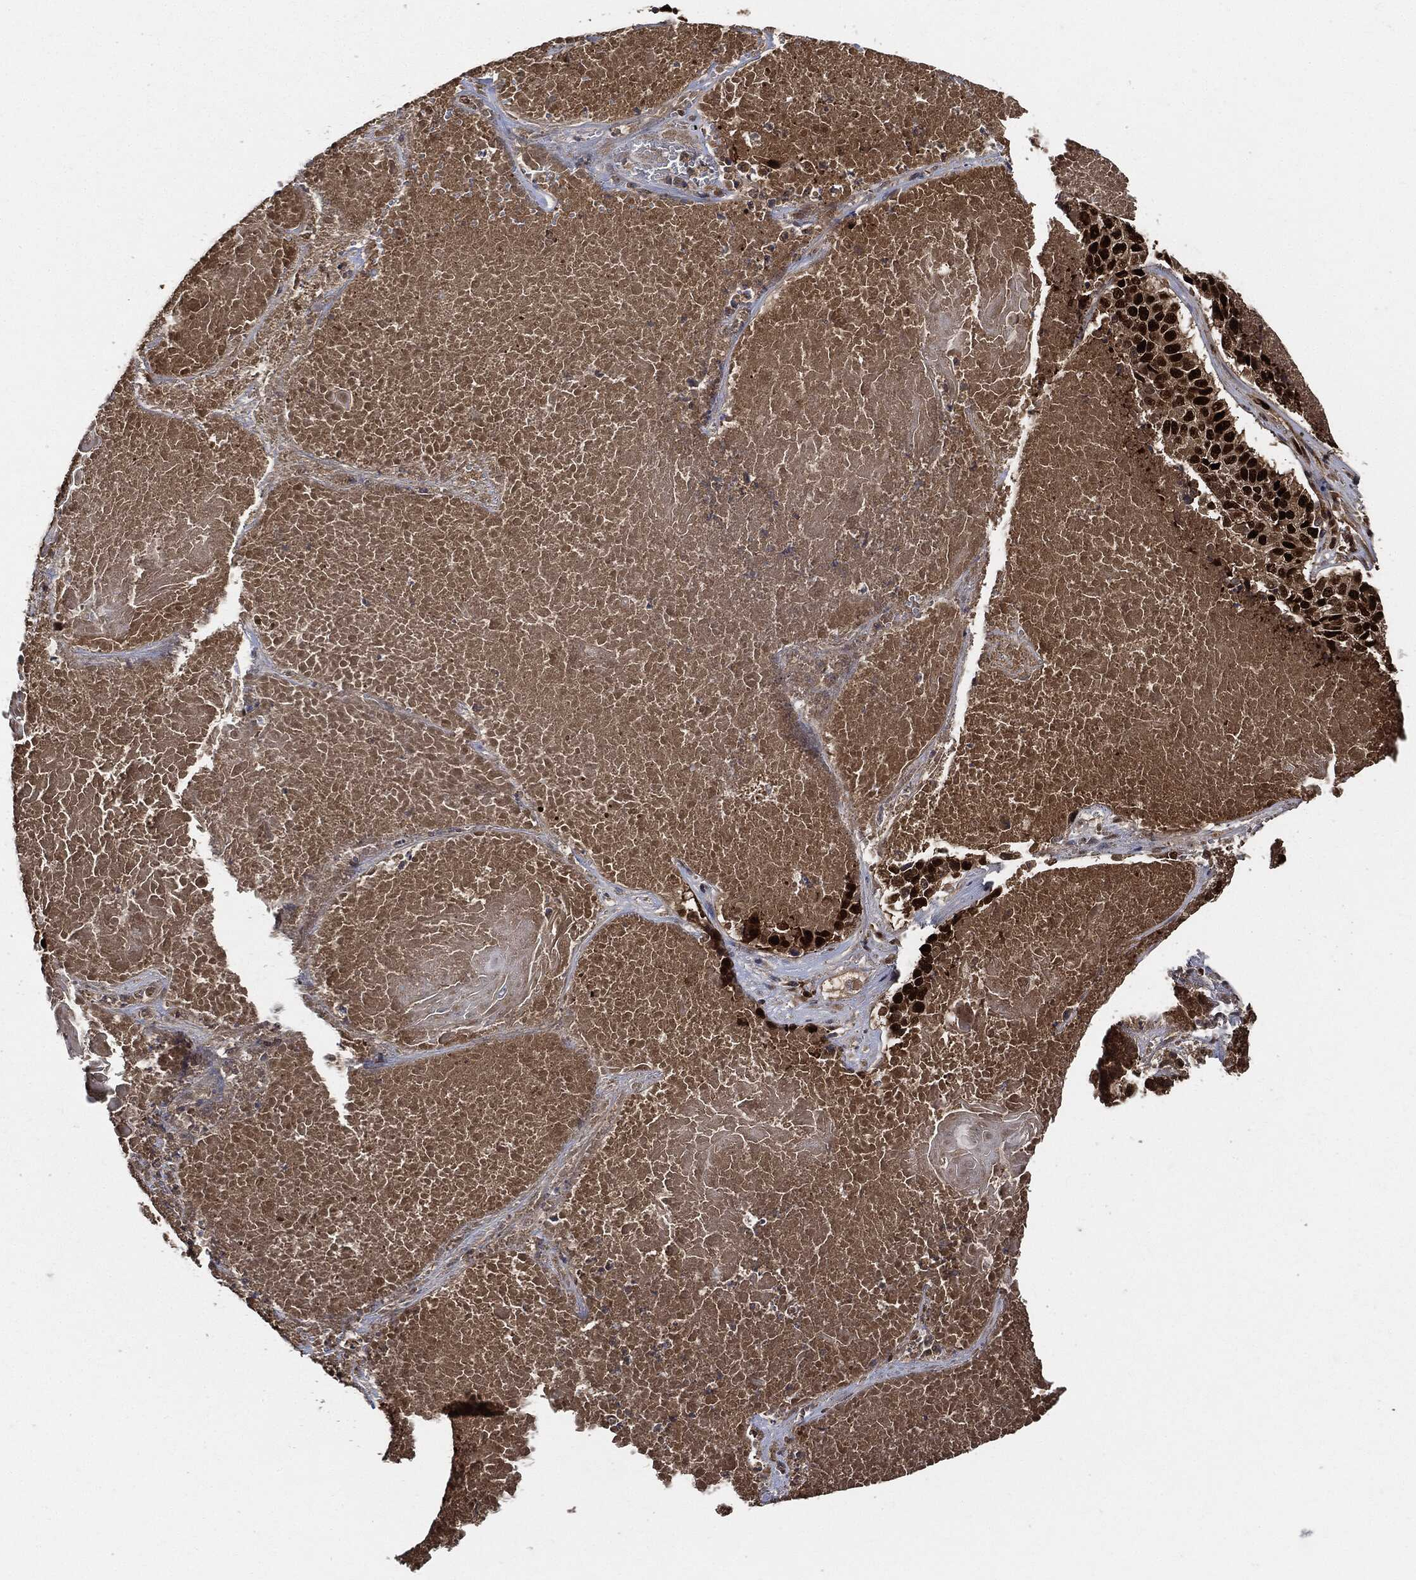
{"staining": {"intensity": "strong", "quantity": ">75%", "location": "nuclear"}, "tissue": "lung cancer", "cell_type": "Tumor cells", "image_type": "cancer", "snomed": [{"axis": "morphology", "description": "Squamous cell carcinoma, NOS"}, {"axis": "topography", "description": "Lung"}], "caption": "Lung cancer stained for a protein (brown) demonstrates strong nuclear positive positivity in about >75% of tumor cells.", "gene": "PCNA", "patient": {"sex": "male", "age": 64}}